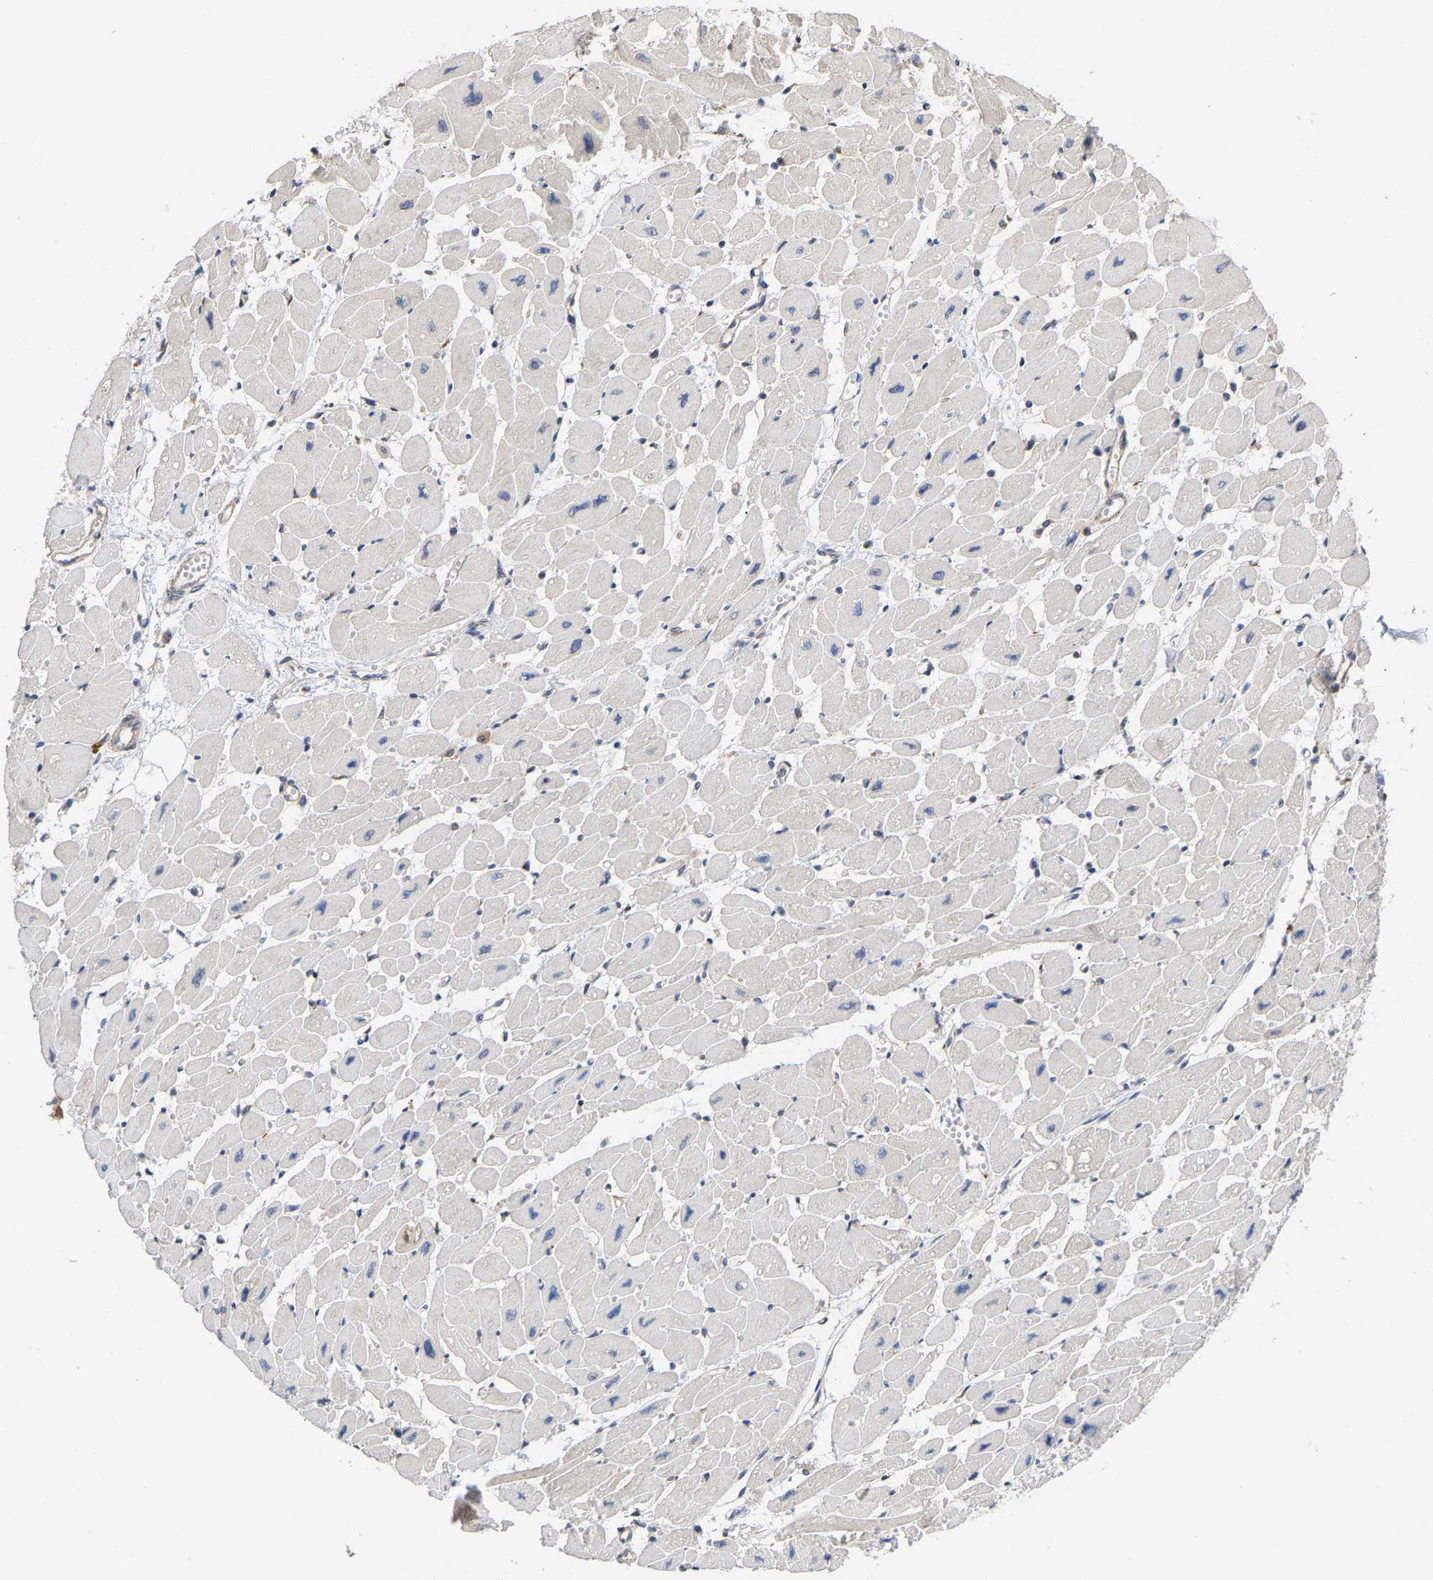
{"staining": {"intensity": "negative", "quantity": "none", "location": "none"}, "tissue": "heart muscle", "cell_type": "Cardiomyocytes", "image_type": "normal", "snomed": [{"axis": "morphology", "description": "Normal tissue, NOS"}, {"axis": "topography", "description": "Heart"}], "caption": "Protein analysis of benign heart muscle exhibits no significant positivity in cardiomyocytes. The staining is performed using DAB brown chromogen with nuclei counter-stained in using hematoxylin.", "gene": "ARAP1", "patient": {"sex": "female", "age": 54}}